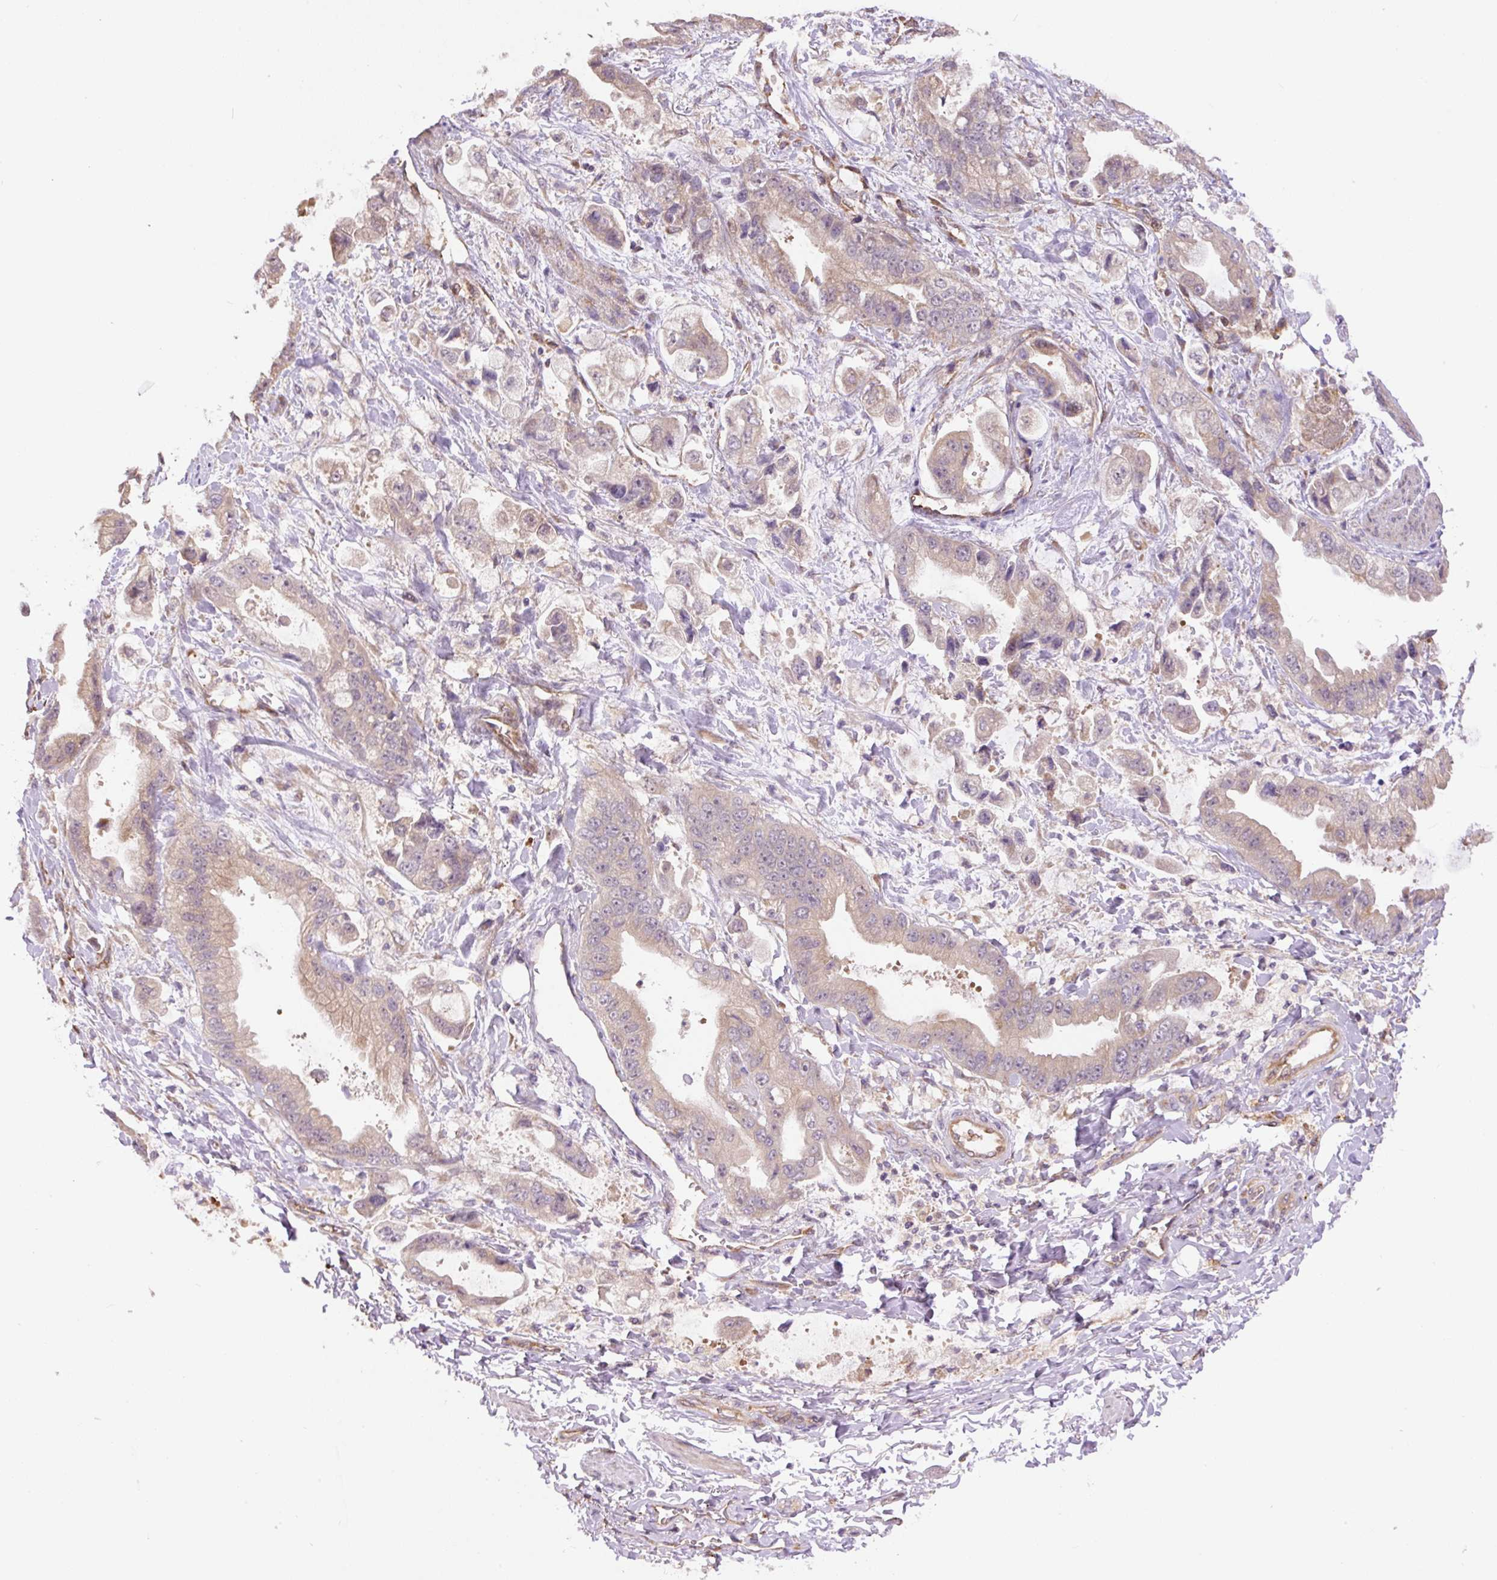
{"staining": {"intensity": "weak", "quantity": "25%-75%", "location": "cytoplasmic/membranous"}, "tissue": "stomach cancer", "cell_type": "Tumor cells", "image_type": "cancer", "snomed": [{"axis": "morphology", "description": "Adenocarcinoma, NOS"}, {"axis": "topography", "description": "Stomach"}], "caption": "An immunohistochemistry (IHC) photomicrograph of neoplastic tissue is shown. Protein staining in brown shows weak cytoplasmic/membranous positivity in stomach adenocarcinoma within tumor cells.", "gene": "PPME1", "patient": {"sex": "male", "age": 62}}